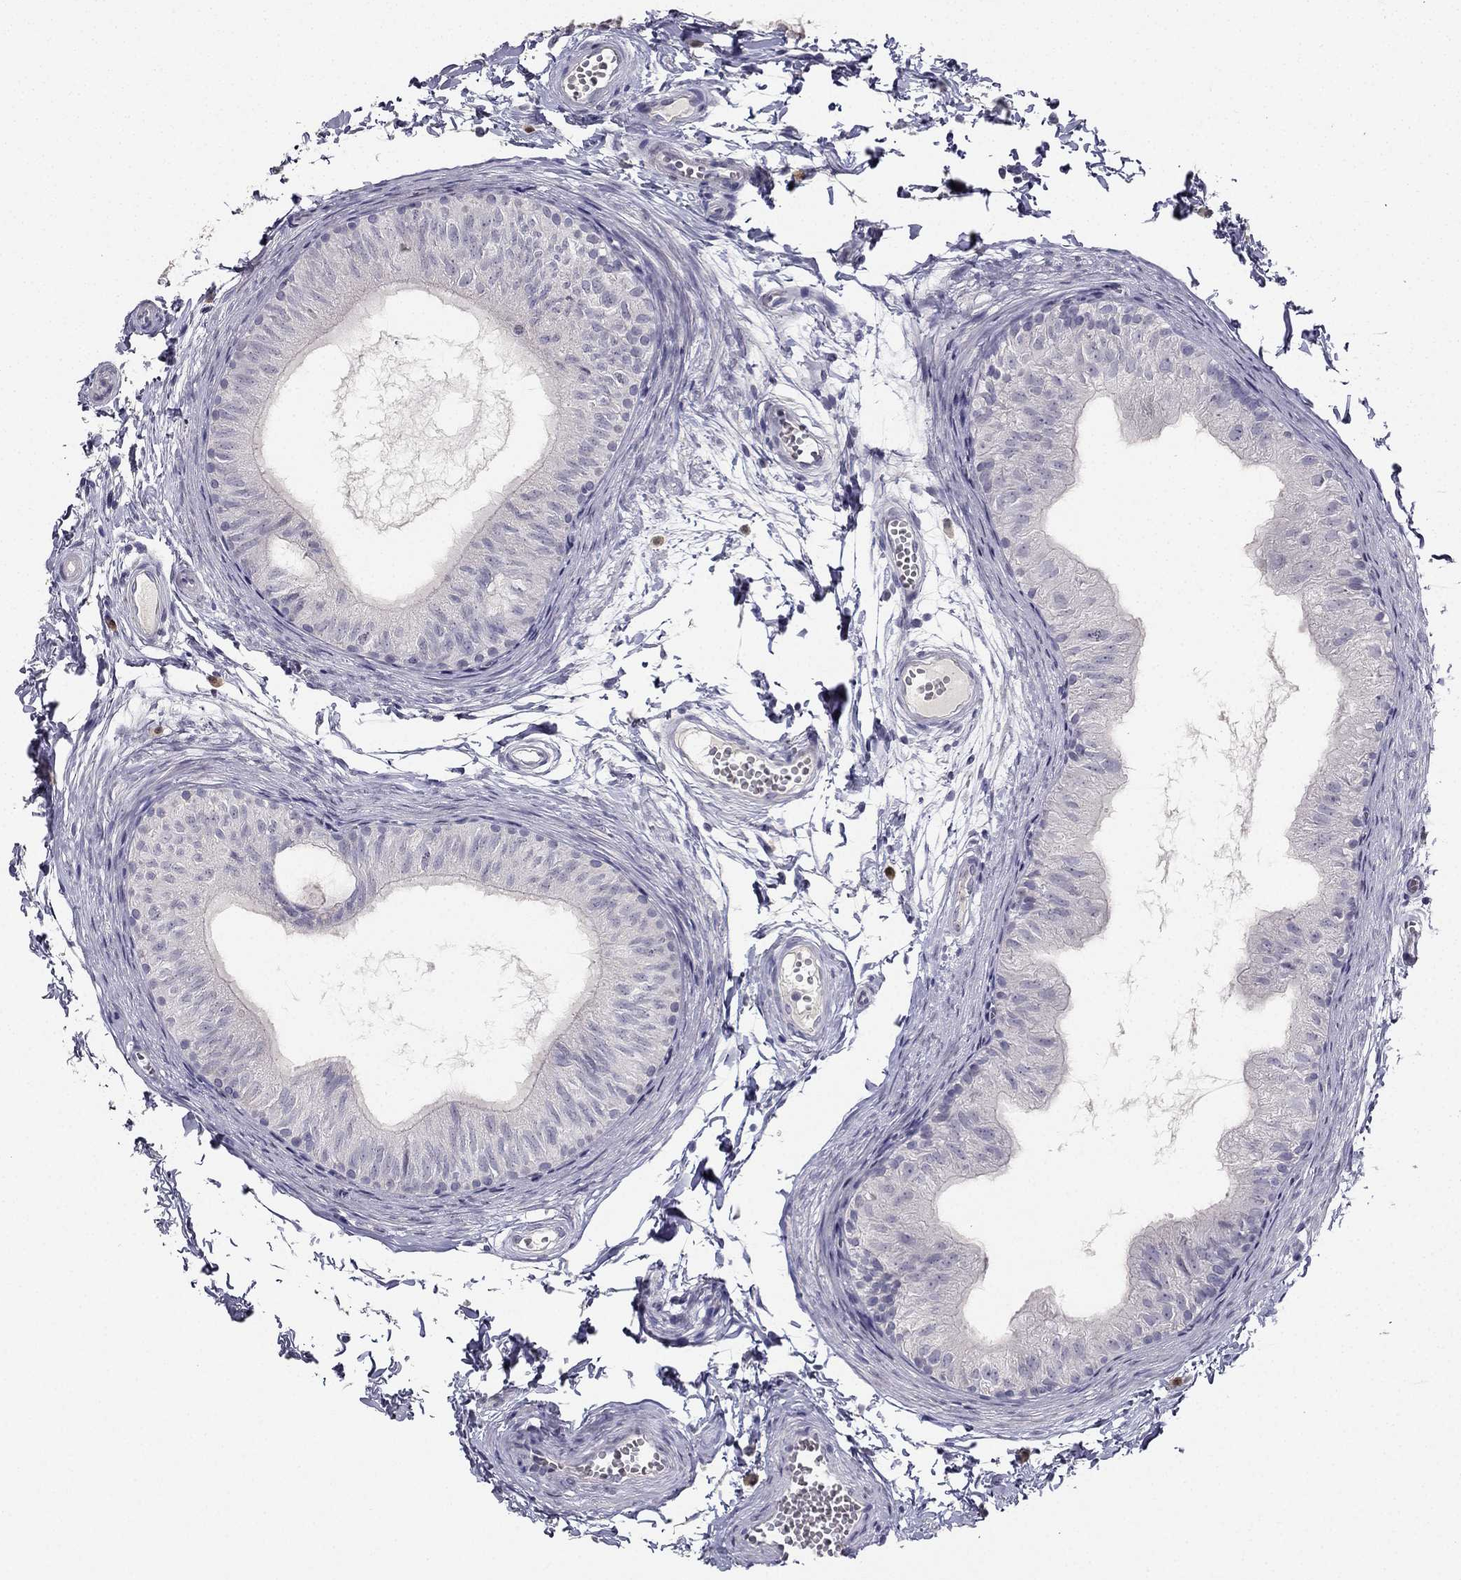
{"staining": {"intensity": "negative", "quantity": "none", "location": "none"}, "tissue": "epididymis", "cell_type": "Glandular cells", "image_type": "normal", "snomed": [{"axis": "morphology", "description": "Normal tissue, NOS"}, {"axis": "topography", "description": "Epididymis"}], "caption": "Protein analysis of normal epididymis exhibits no significant positivity in glandular cells.", "gene": "CALB2", "patient": {"sex": "male", "age": 22}}